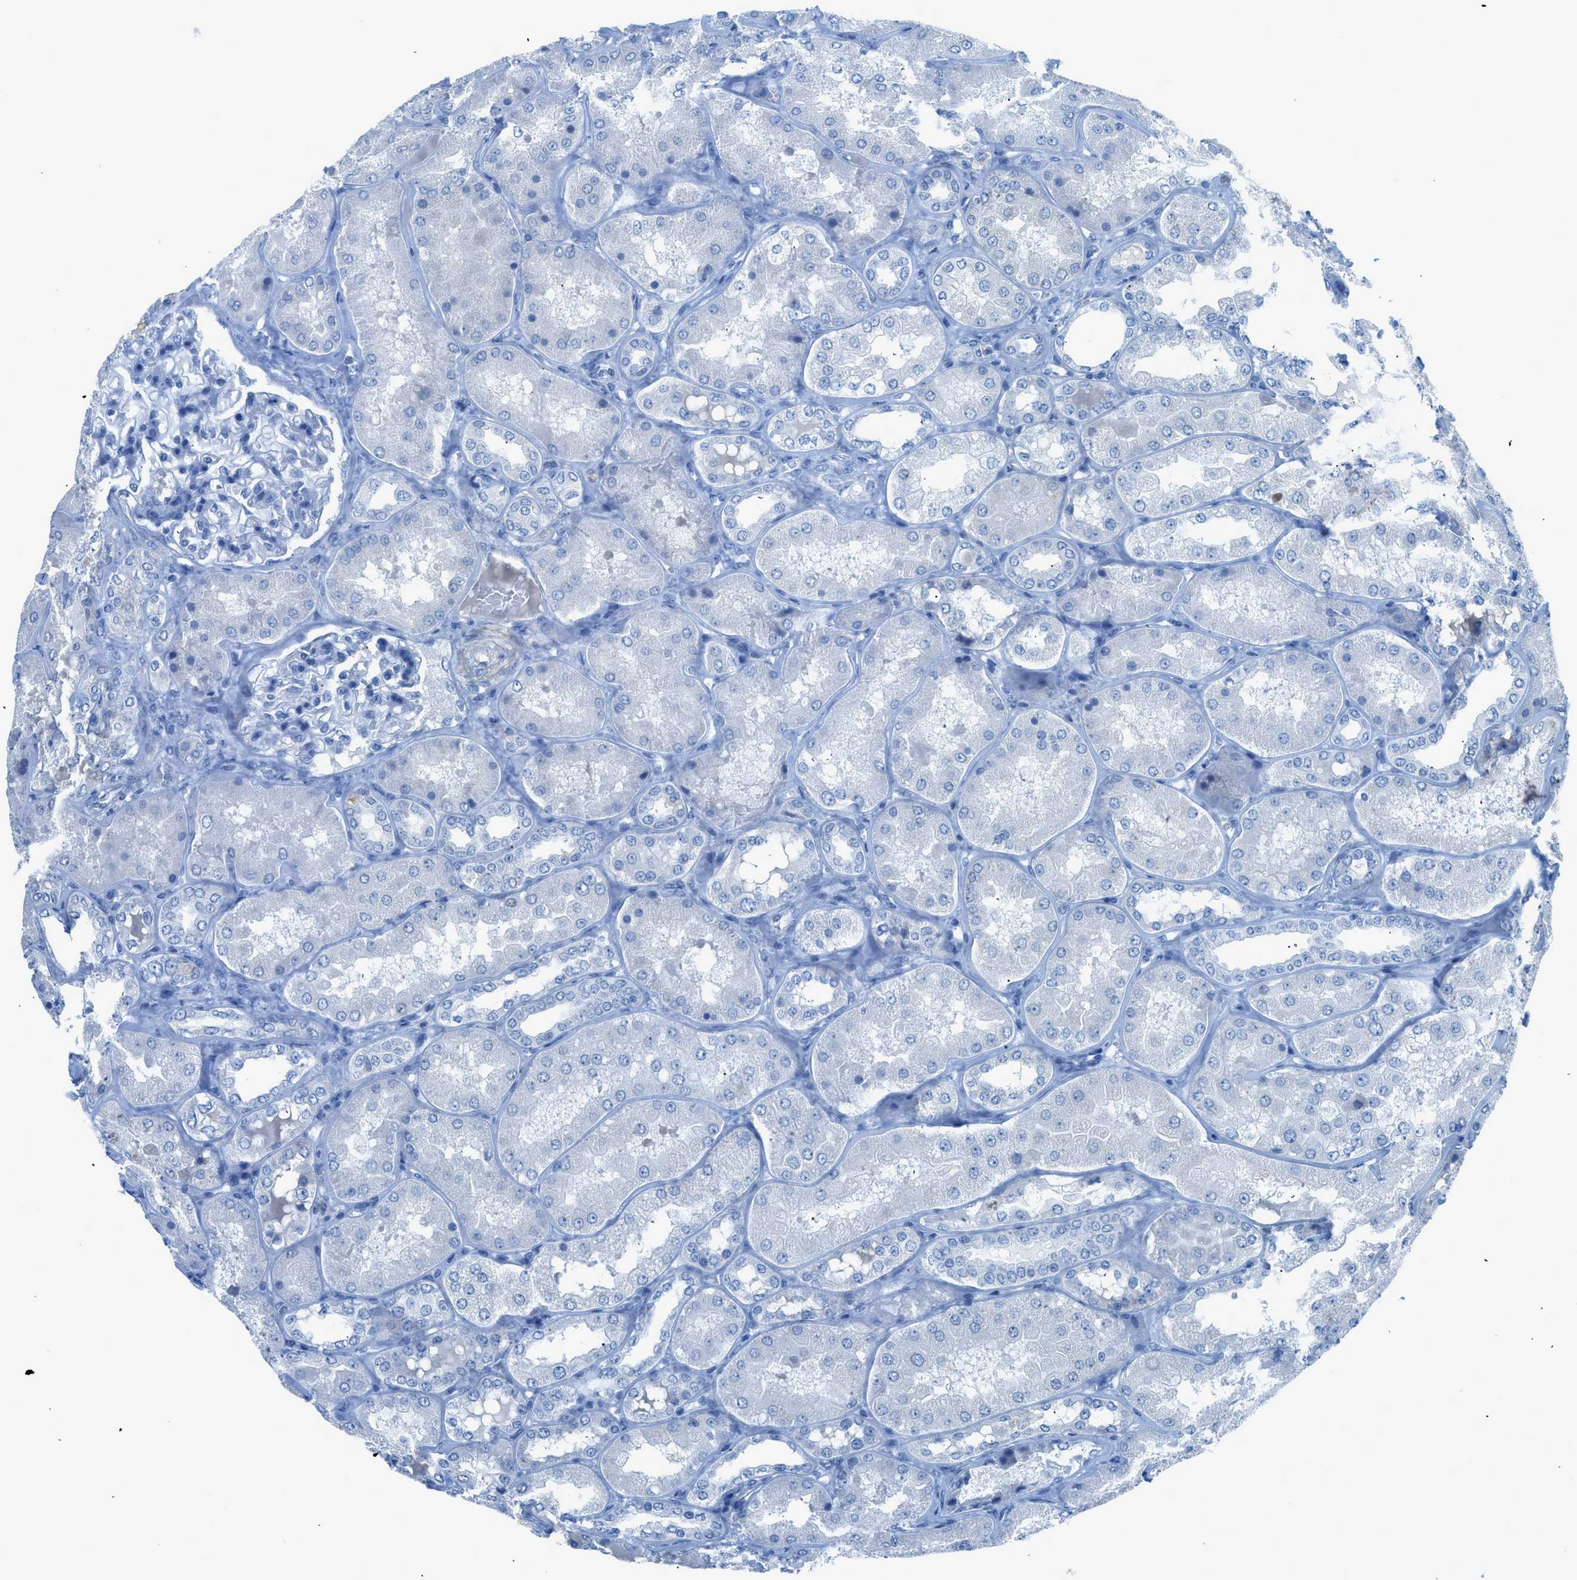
{"staining": {"intensity": "negative", "quantity": "none", "location": "none"}, "tissue": "kidney", "cell_type": "Cells in glomeruli", "image_type": "normal", "snomed": [{"axis": "morphology", "description": "Normal tissue, NOS"}, {"axis": "topography", "description": "Kidney"}], "caption": "There is no significant expression in cells in glomeruli of kidney. (Stains: DAB immunohistochemistry with hematoxylin counter stain, Microscopy: brightfield microscopy at high magnification).", "gene": "ACAN", "patient": {"sex": "female", "age": 56}}